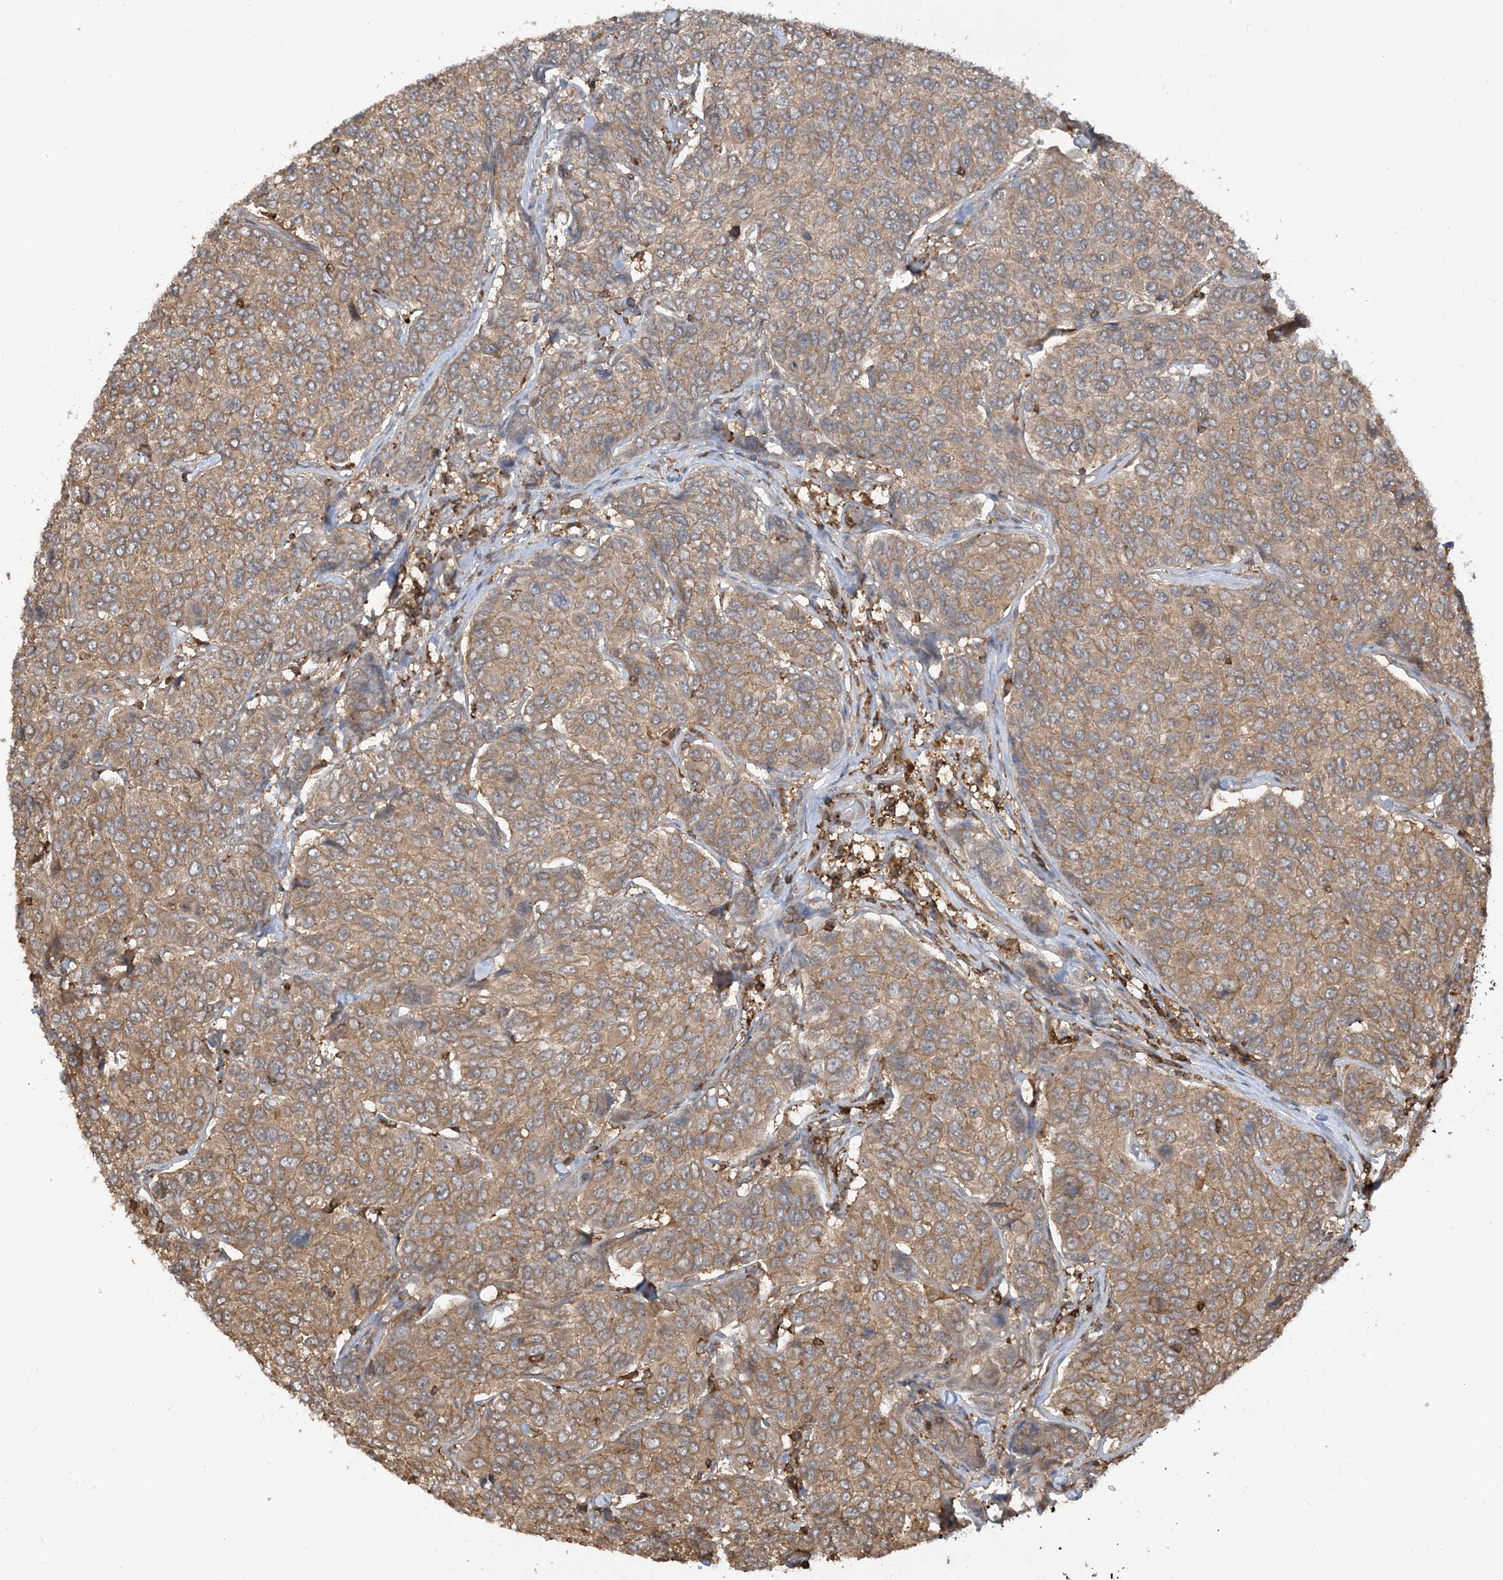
{"staining": {"intensity": "moderate", "quantity": ">75%", "location": "cytoplasmic/membranous"}, "tissue": "breast cancer", "cell_type": "Tumor cells", "image_type": "cancer", "snomed": [{"axis": "morphology", "description": "Duct carcinoma"}, {"axis": "topography", "description": "Breast"}], "caption": "Breast infiltrating ductal carcinoma was stained to show a protein in brown. There is medium levels of moderate cytoplasmic/membranous expression in about >75% of tumor cells.", "gene": "CAPZB", "patient": {"sex": "female", "age": 55}}